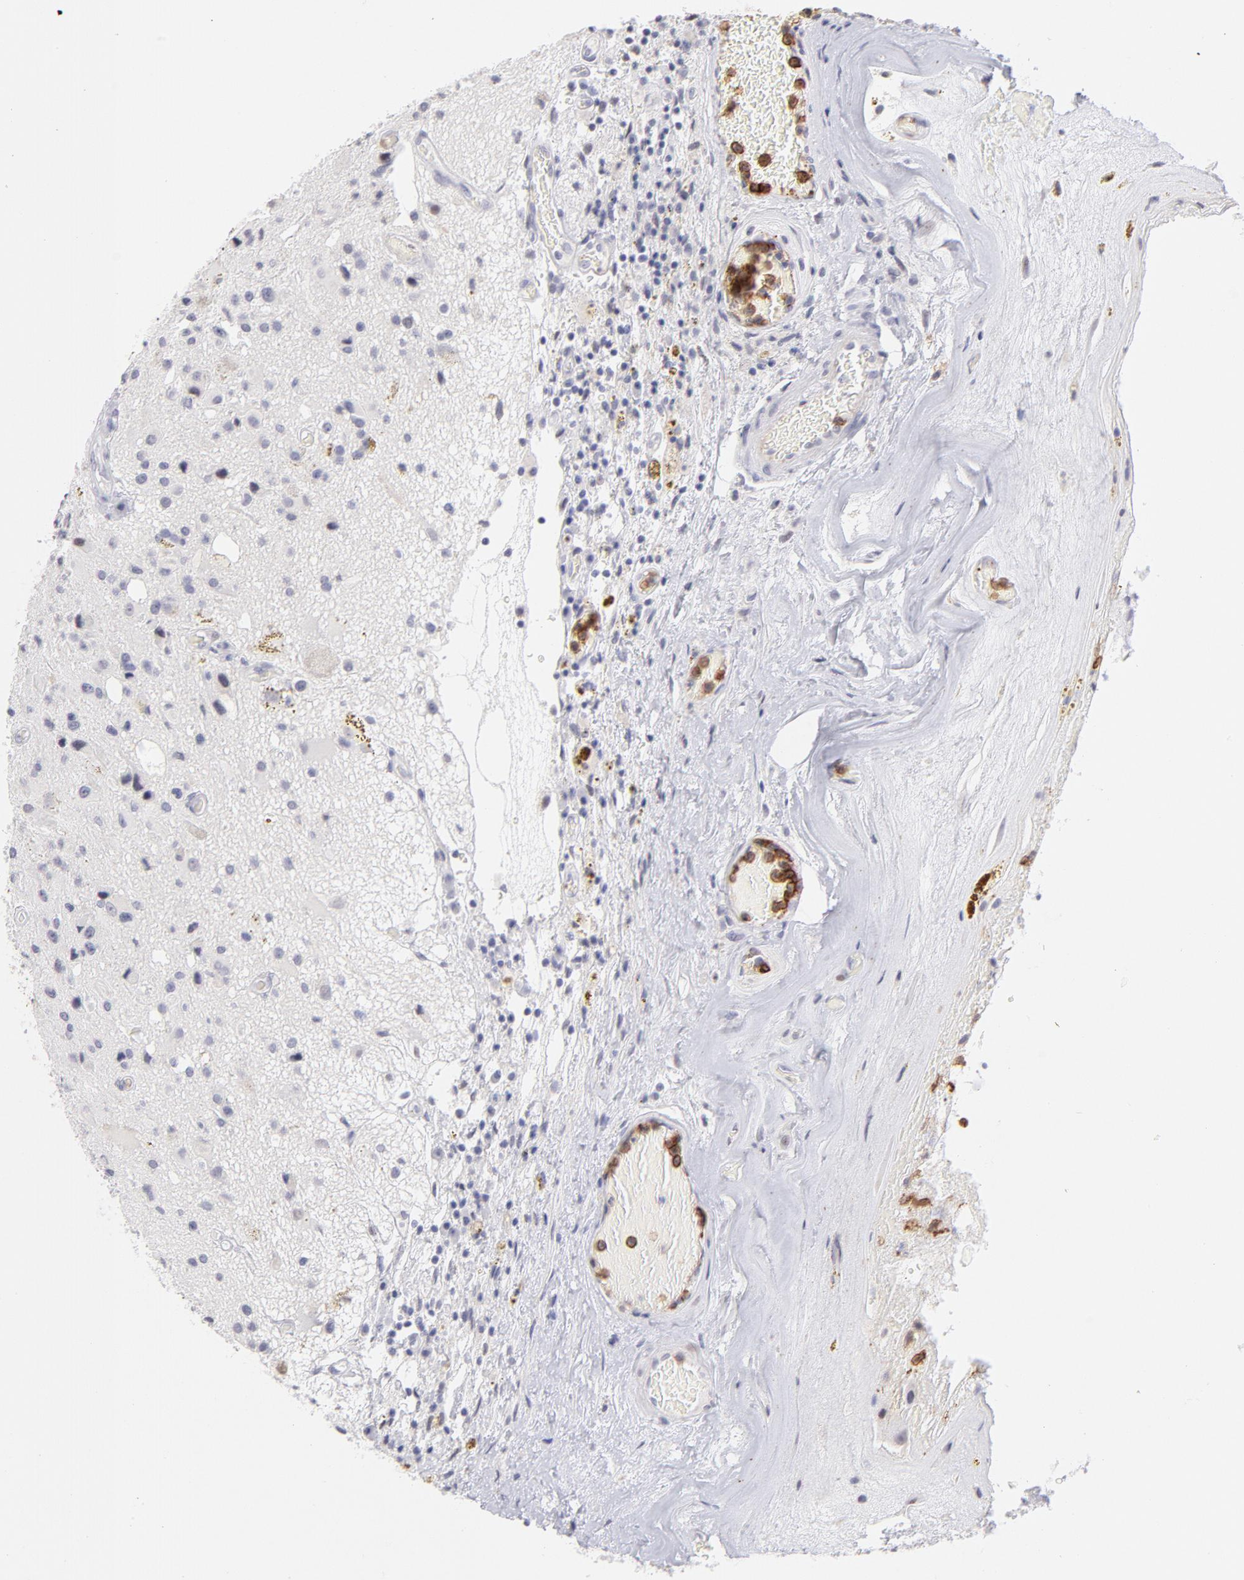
{"staining": {"intensity": "negative", "quantity": "none", "location": "none"}, "tissue": "glioma", "cell_type": "Tumor cells", "image_type": "cancer", "snomed": [{"axis": "morphology", "description": "Glioma, malignant, Low grade"}, {"axis": "topography", "description": "Brain"}], "caption": "Histopathology image shows no significant protein staining in tumor cells of glioma.", "gene": "LTB4R", "patient": {"sex": "male", "age": 58}}